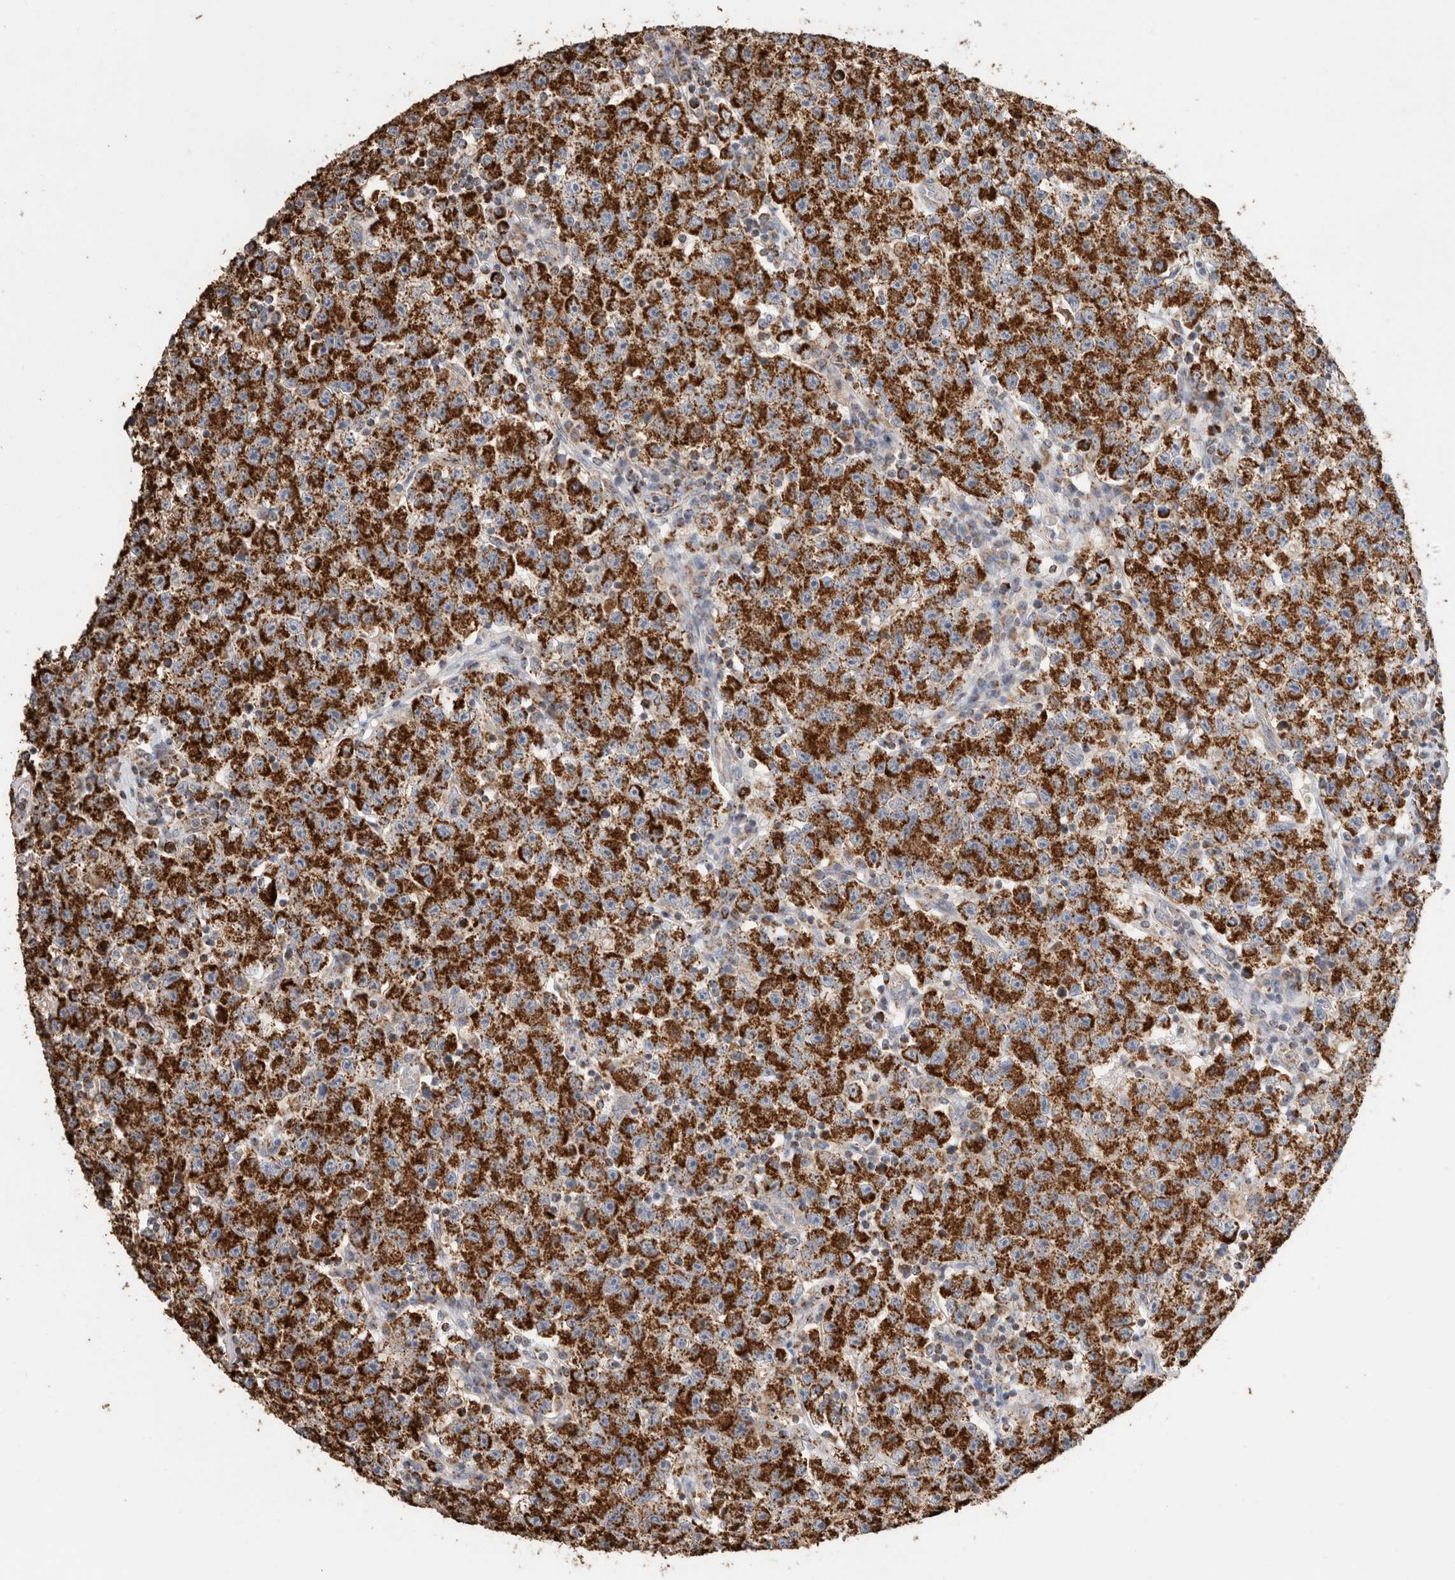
{"staining": {"intensity": "strong", "quantity": ">75%", "location": "cytoplasmic/membranous"}, "tissue": "testis cancer", "cell_type": "Tumor cells", "image_type": "cancer", "snomed": [{"axis": "morphology", "description": "Seminoma, NOS"}, {"axis": "topography", "description": "Testis"}], "caption": "Immunohistochemical staining of human testis cancer demonstrates high levels of strong cytoplasmic/membranous positivity in about >75% of tumor cells.", "gene": "C1QBP", "patient": {"sex": "male", "age": 22}}